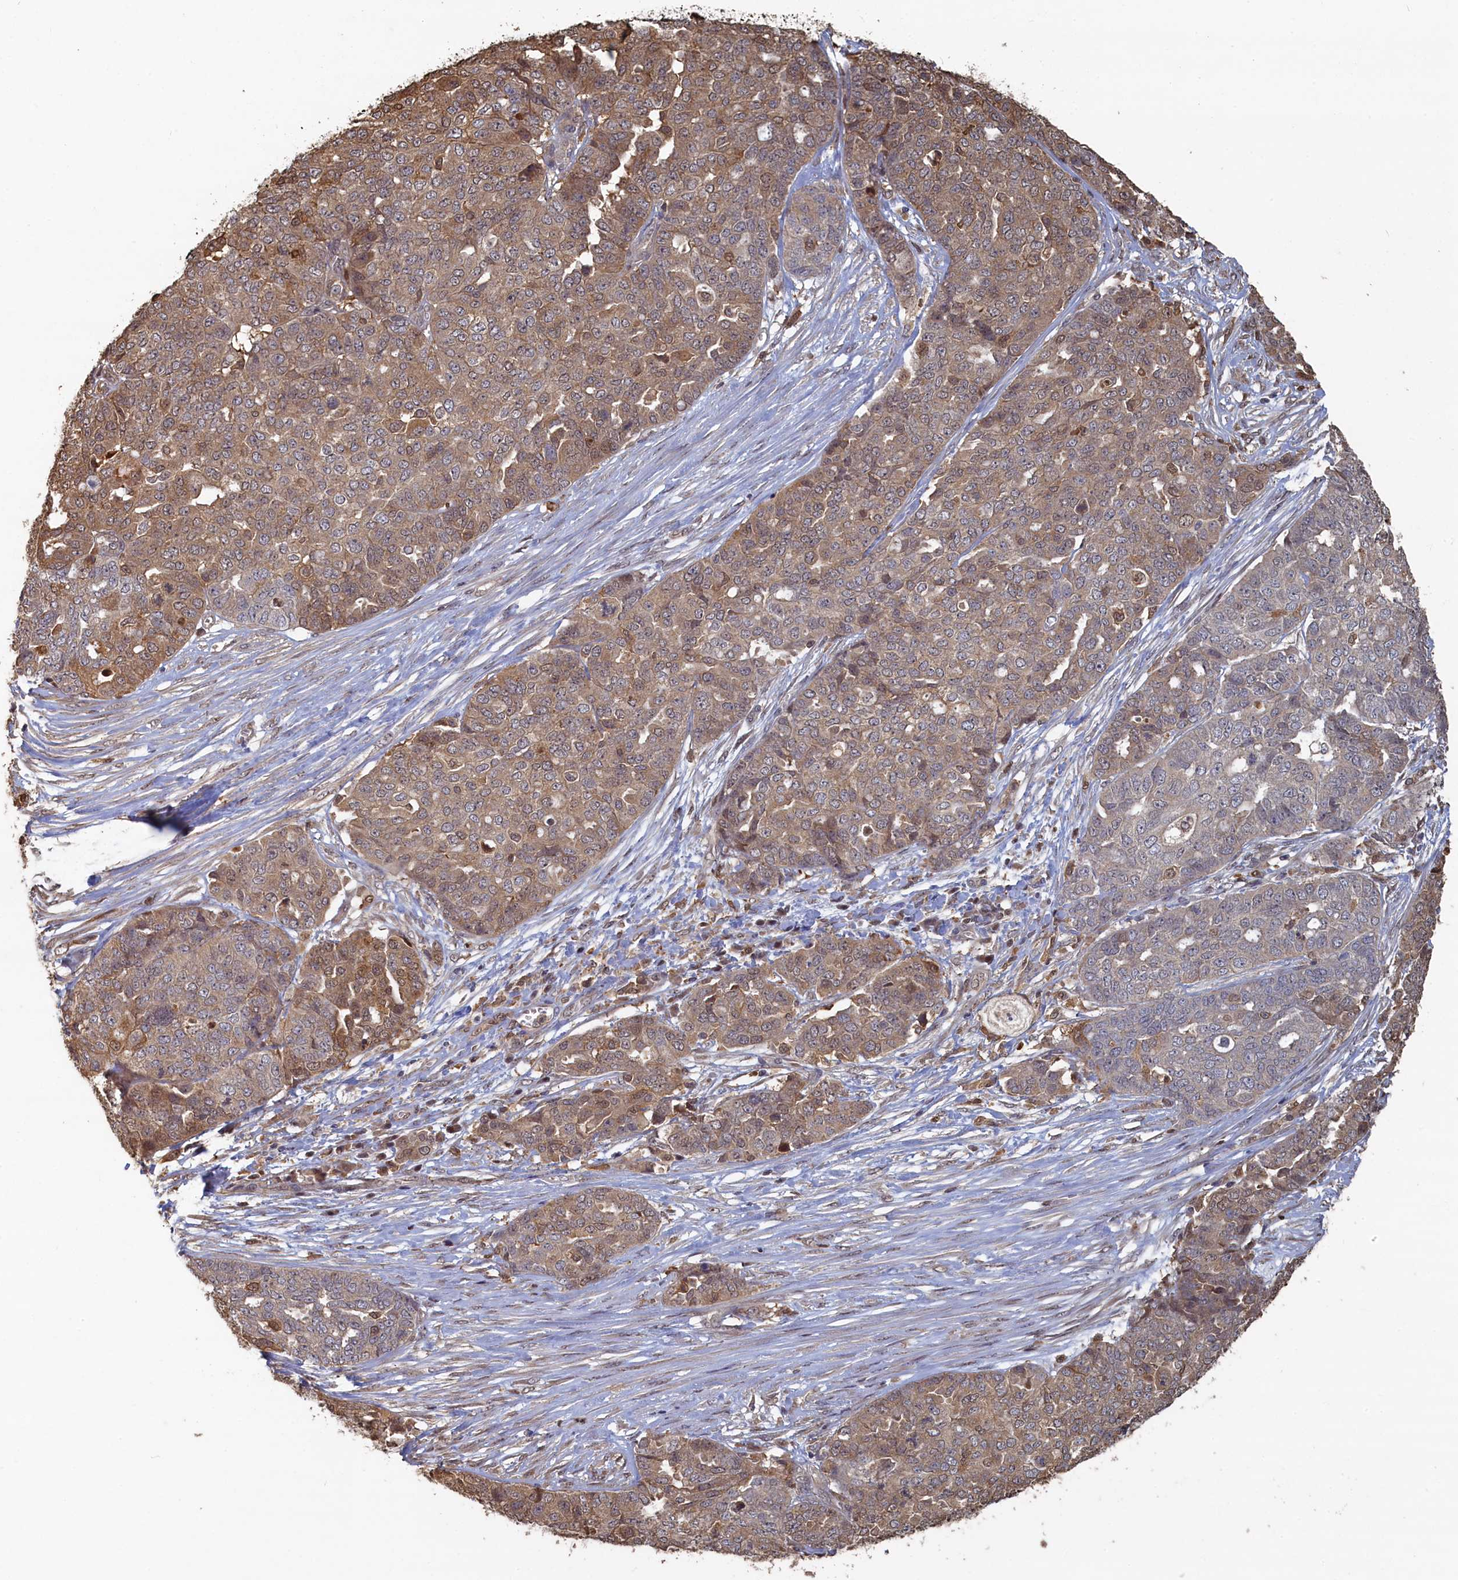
{"staining": {"intensity": "moderate", "quantity": ">75%", "location": "cytoplasmic/membranous"}, "tissue": "ovarian cancer", "cell_type": "Tumor cells", "image_type": "cancer", "snomed": [{"axis": "morphology", "description": "Cystadenocarcinoma, serous, NOS"}, {"axis": "topography", "description": "Soft tissue"}, {"axis": "topography", "description": "Ovary"}], "caption": "Serous cystadenocarcinoma (ovarian) tissue exhibits moderate cytoplasmic/membranous staining in approximately >75% of tumor cells Immunohistochemistry stains the protein in brown and the nuclei are stained blue.", "gene": "UCHL3", "patient": {"sex": "female", "age": 57}}